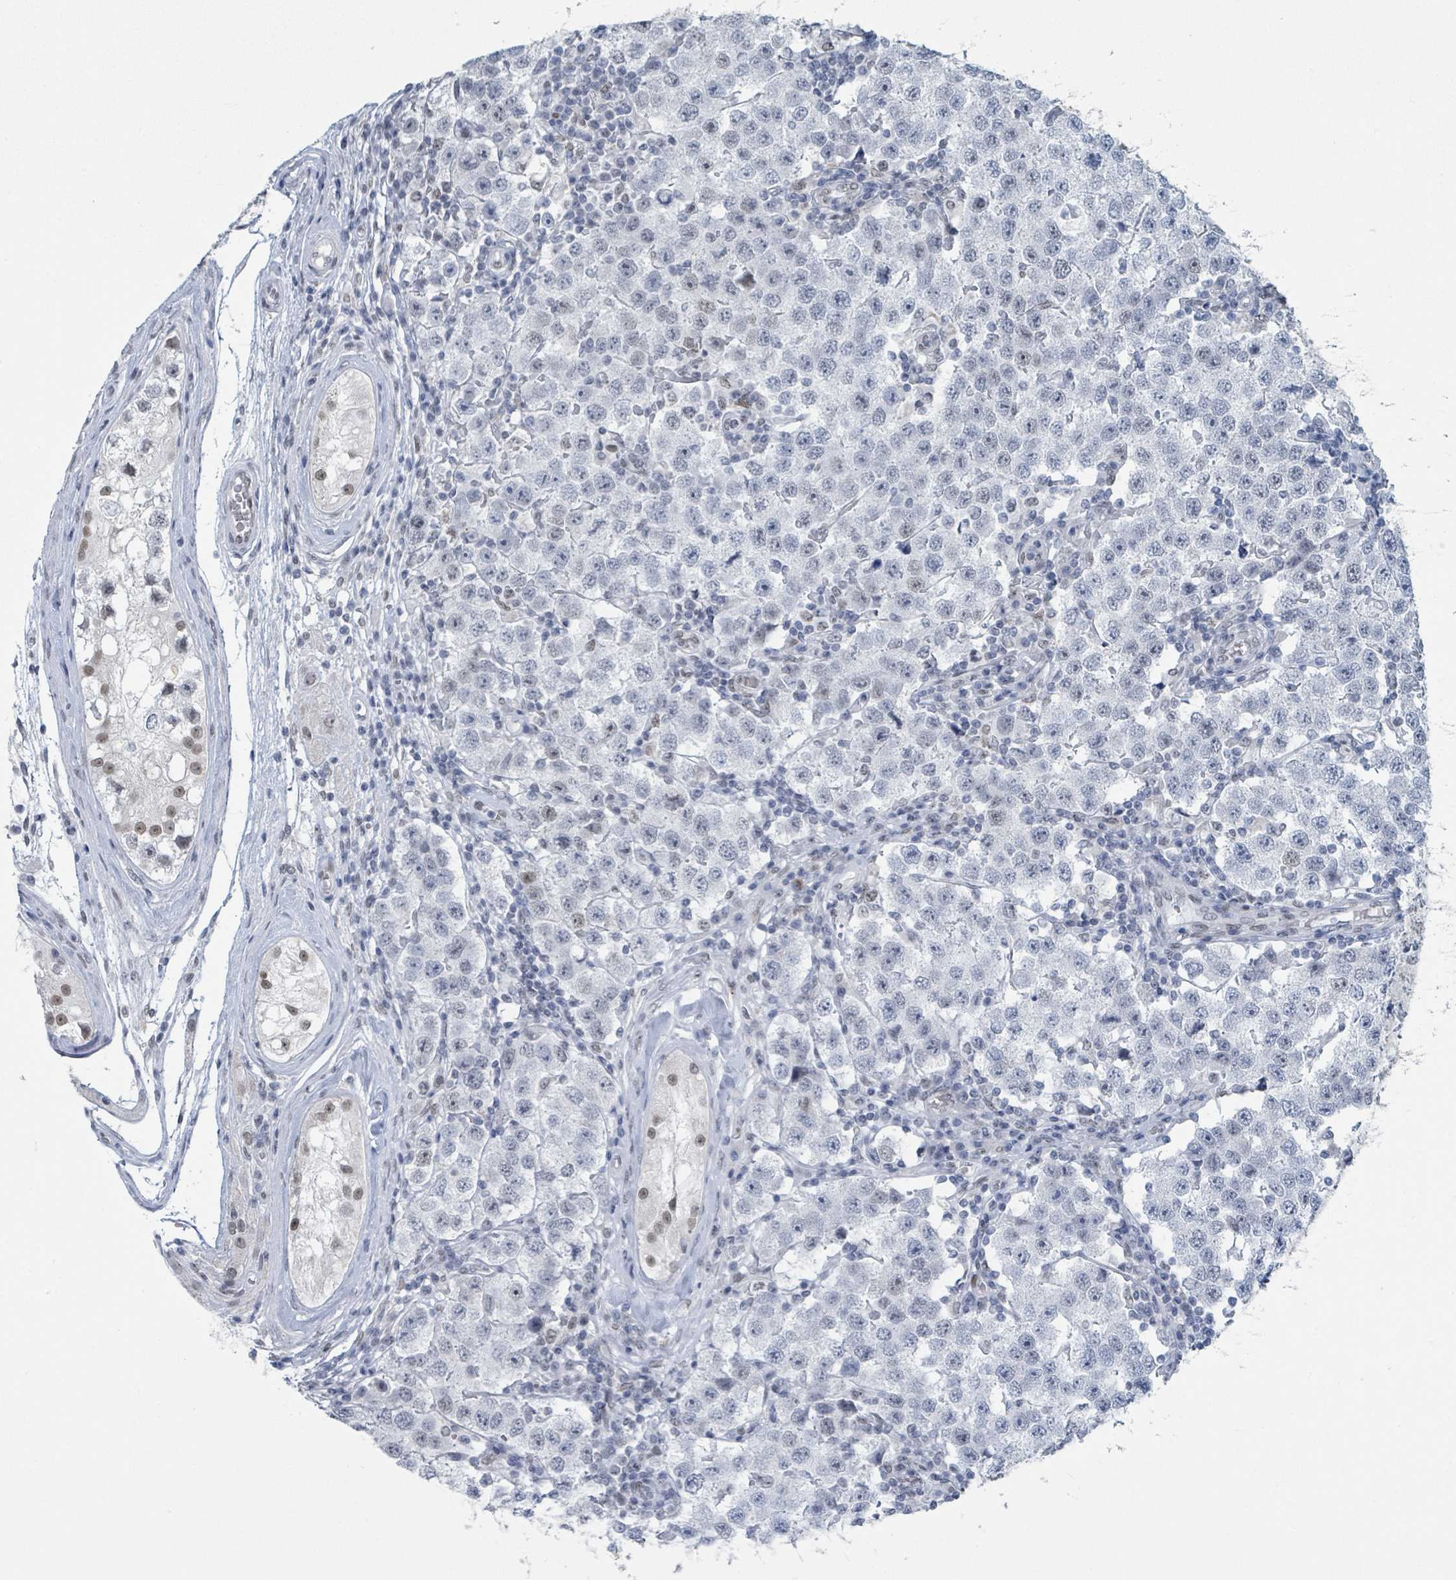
{"staining": {"intensity": "negative", "quantity": "none", "location": "none"}, "tissue": "testis cancer", "cell_type": "Tumor cells", "image_type": "cancer", "snomed": [{"axis": "morphology", "description": "Seminoma, NOS"}, {"axis": "topography", "description": "Testis"}], "caption": "Histopathology image shows no protein positivity in tumor cells of seminoma (testis) tissue. The staining was performed using DAB to visualize the protein expression in brown, while the nuclei were stained in blue with hematoxylin (Magnification: 20x).", "gene": "EHMT2", "patient": {"sex": "male", "age": 34}}